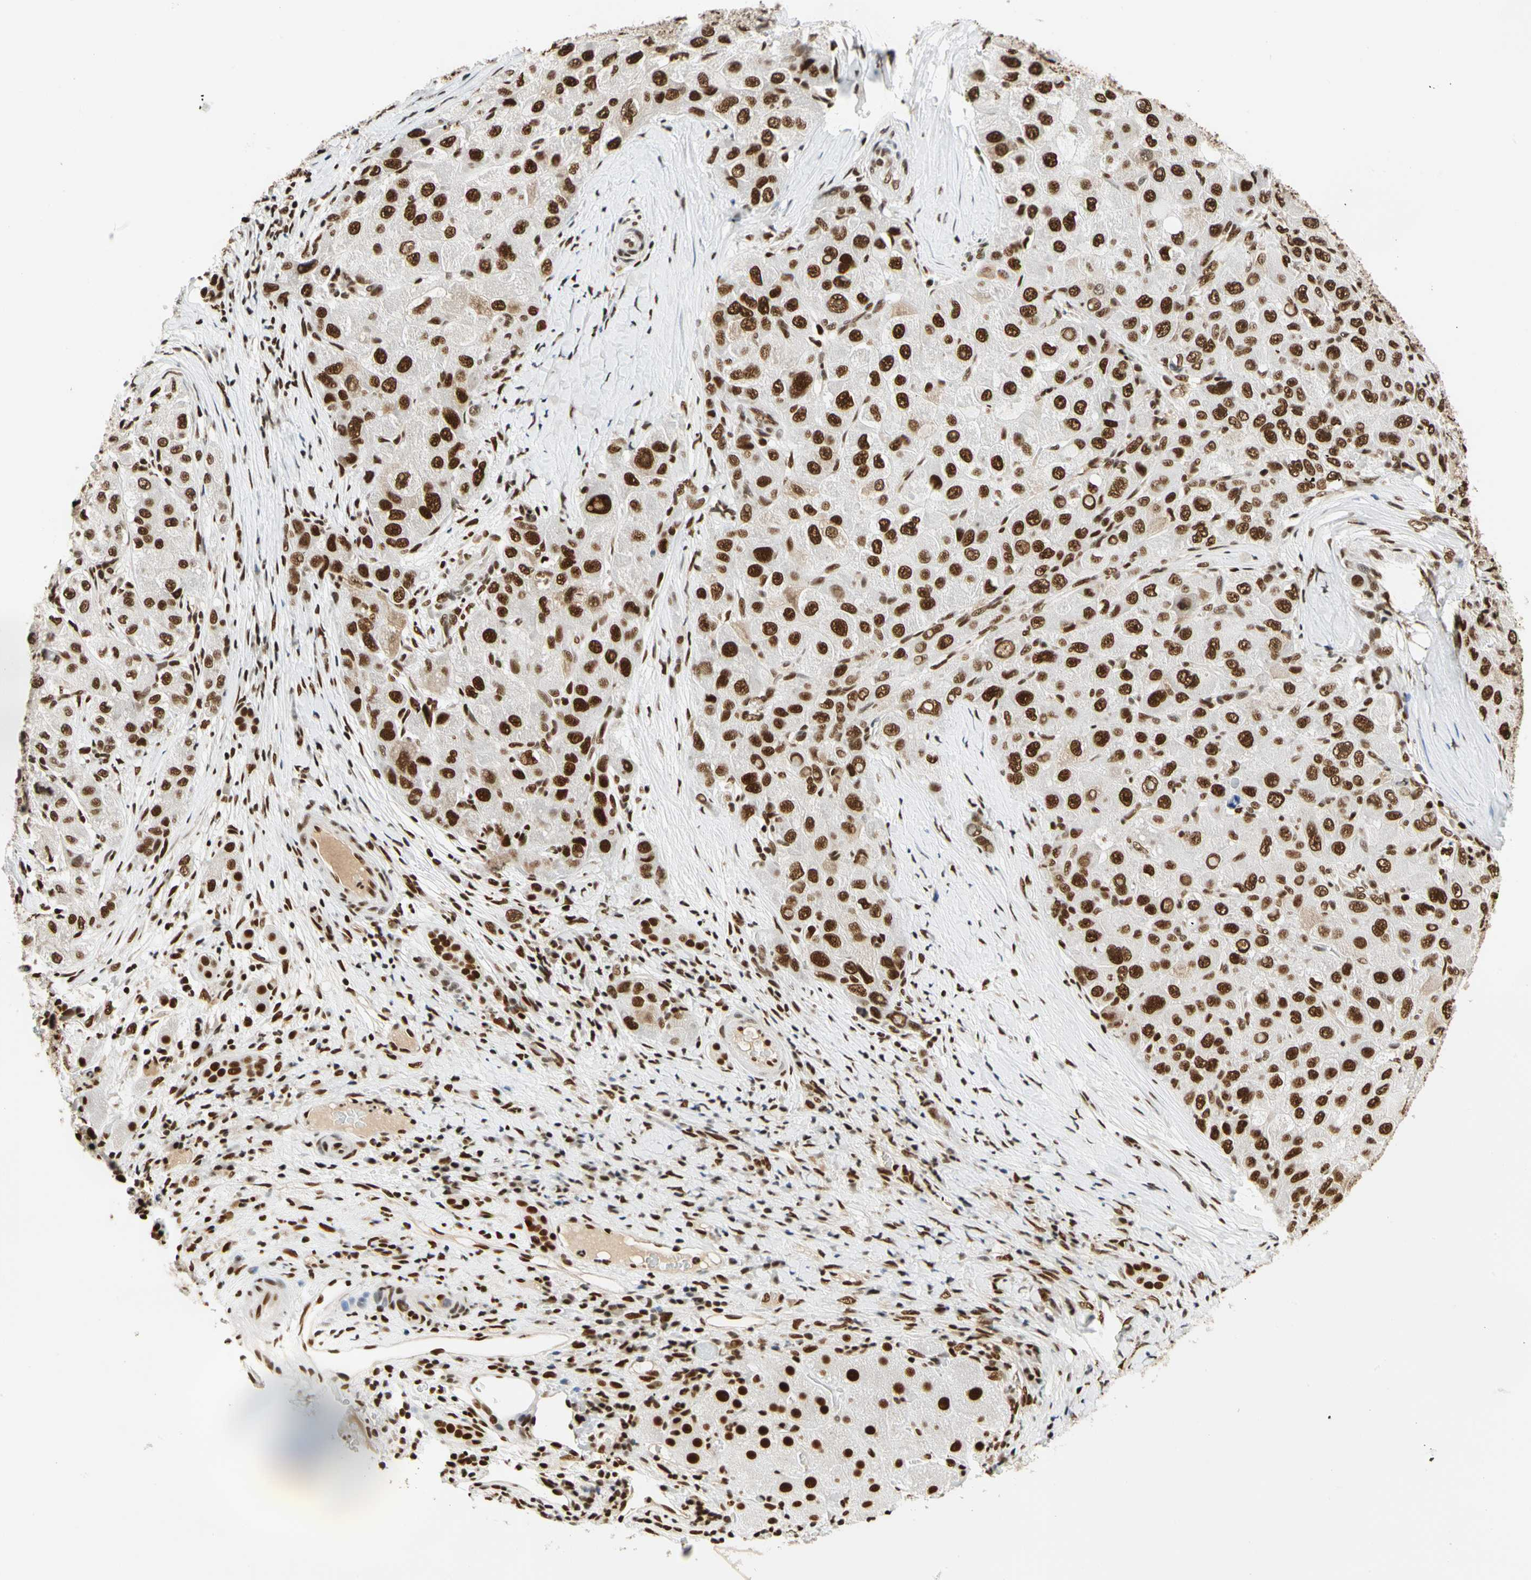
{"staining": {"intensity": "strong", "quantity": ">75%", "location": "nuclear"}, "tissue": "liver cancer", "cell_type": "Tumor cells", "image_type": "cancer", "snomed": [{"axis": "morphology", "description": "Carcinoma, Hepatocellular, NOS"}, {"axis": "topography", "description": "Liver"}], "caption": "Liver hepatocellular carcinoma was stained to show a protein in brown. There is high levels of strong nuclear staining in about >75% of tumor cells.", "gene": "CDK12", "patient": {"sex": "male", "age": 80}}